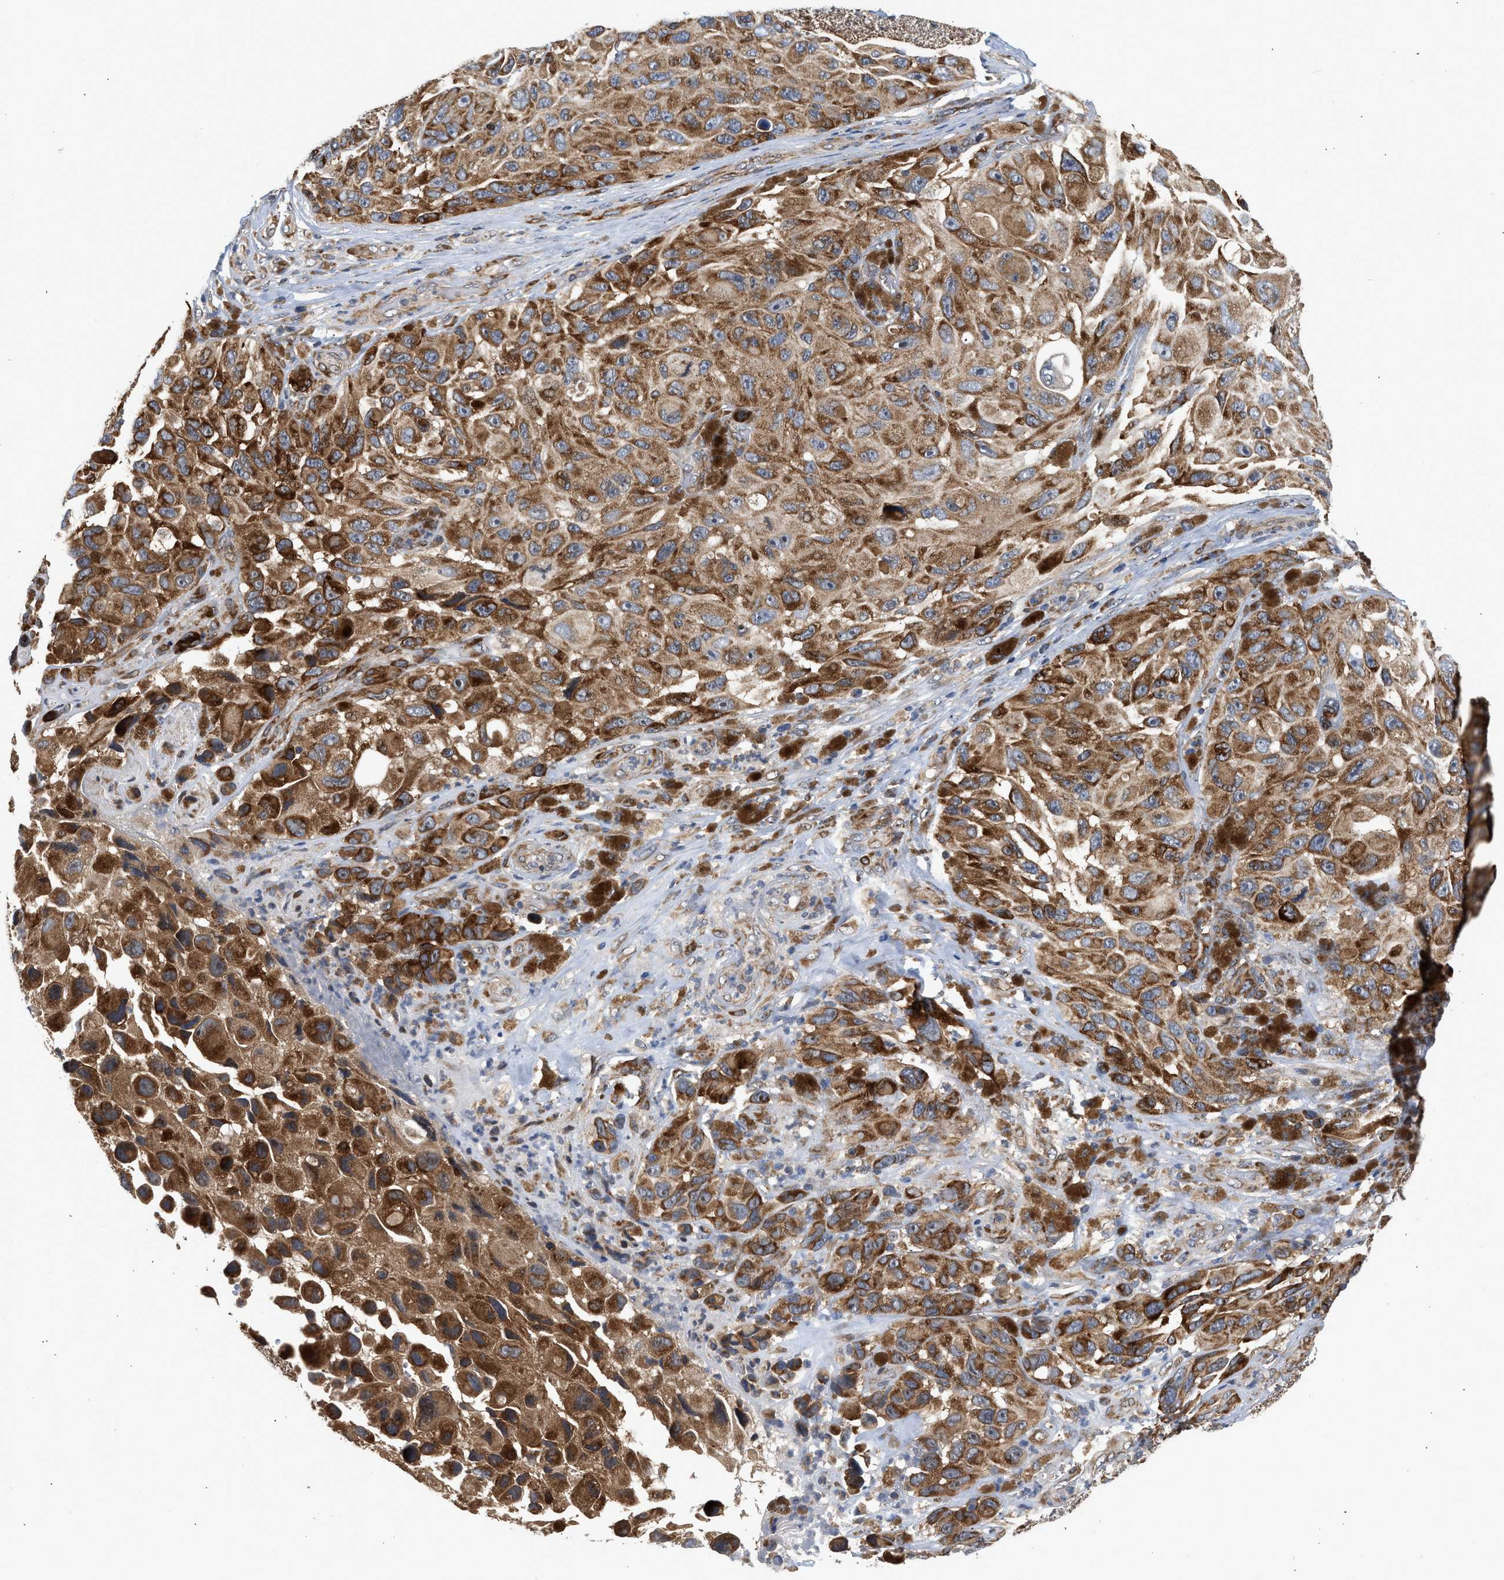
{"staining": {"intensity": "moderate", "quantity": ">75%", "location": "cytoplasmic/membranous"}, "tissue": "melanoma", "cell_type": "Tumor cells", "image_type": "cancer", "snomed": [{"axis": "morphology", "description": "Malignant melanoma, NOS"}, {"axis": "topography", "description": "Skin"}], "caption": "Immunohistochemical staining of human melanoma shows medium levels of moderate cytoplasmic/membranous protein expression in approximately >75% of tumor cells.", "gene": "POLG2", "patient": {"sex": "female", "age": 73}}